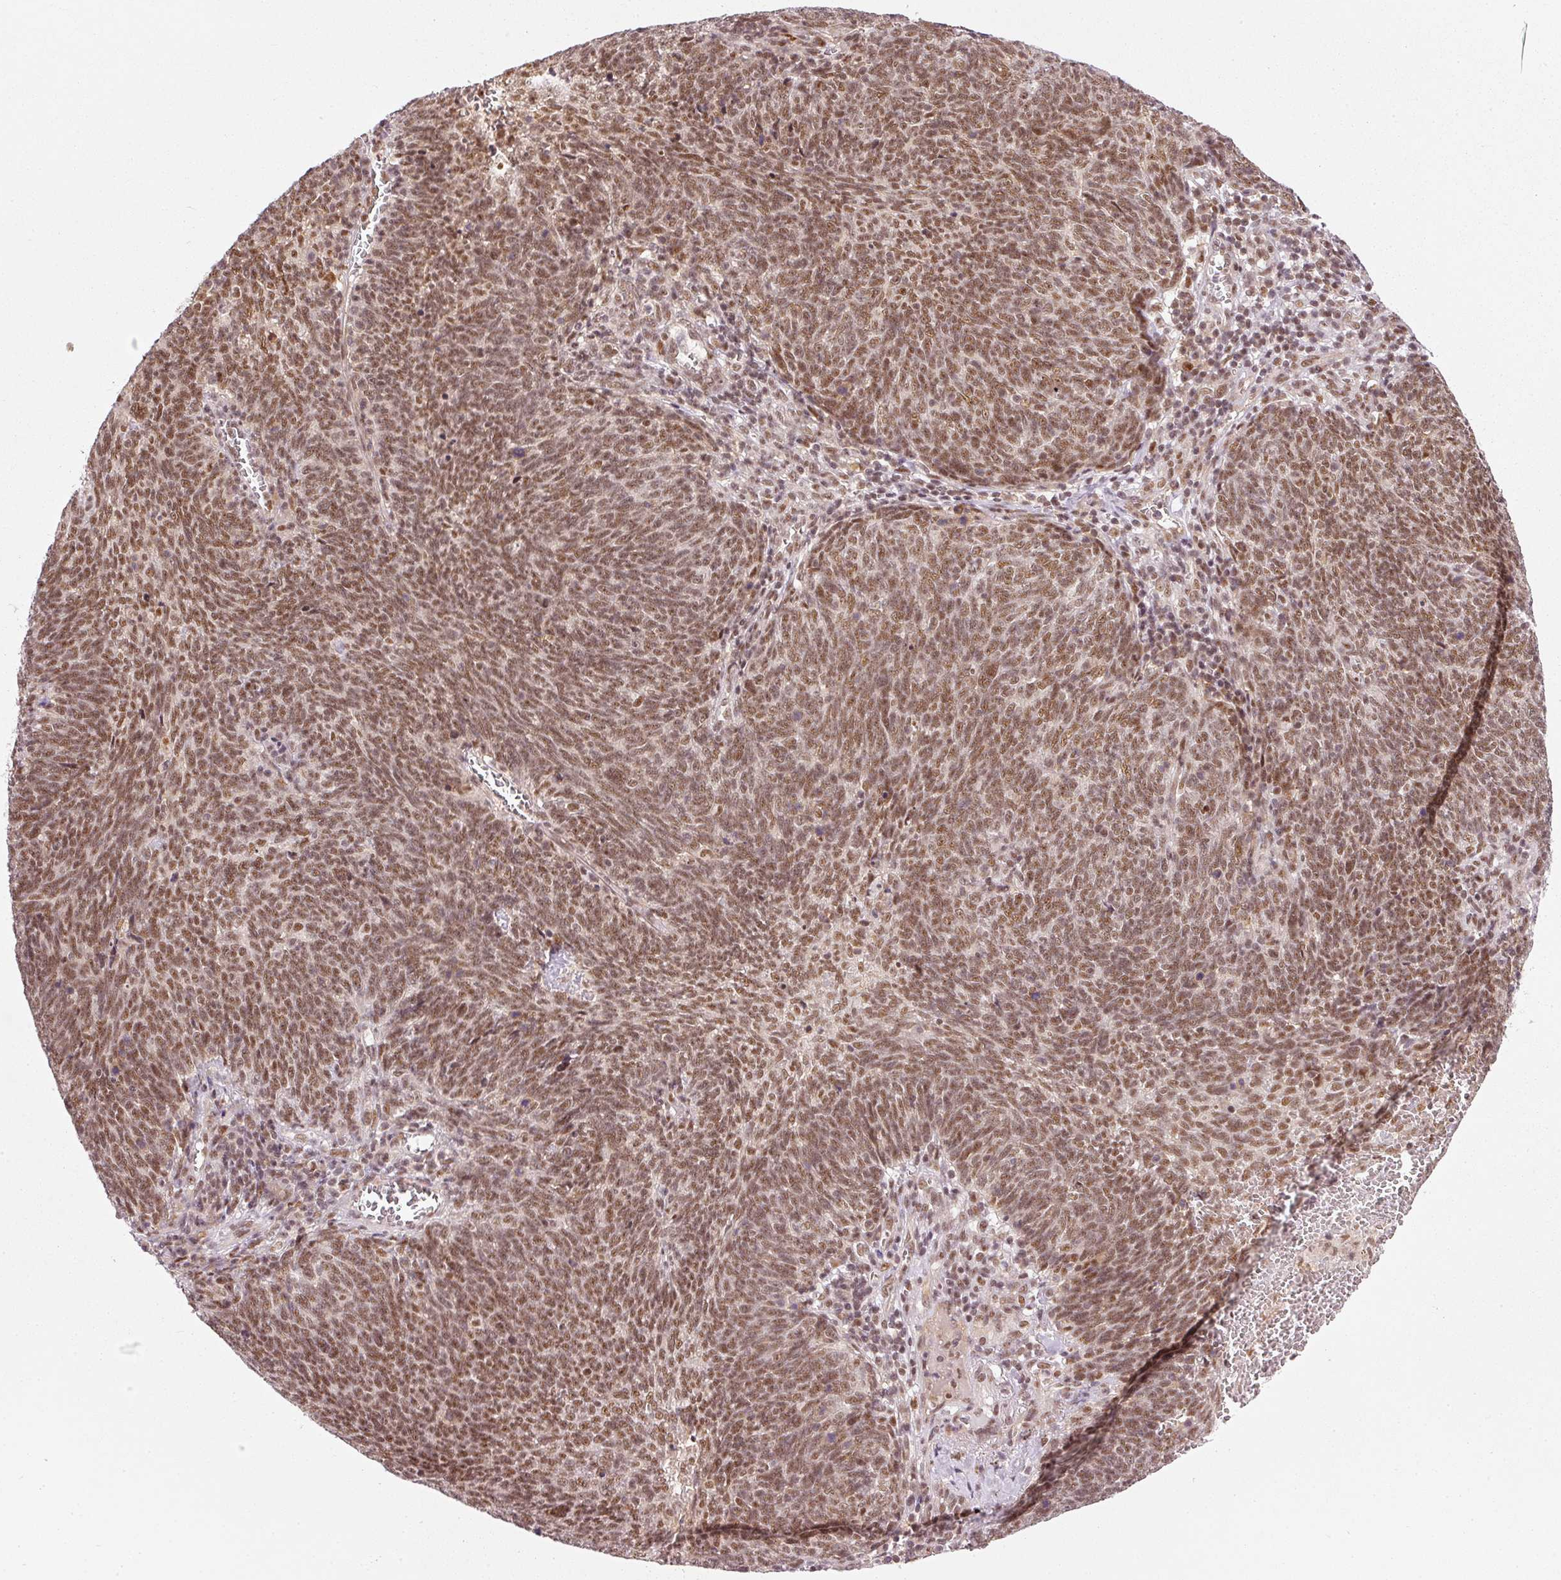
{"staining": {"intensity": "moderate", "quantity": ">75%", "location": "nuclear"}, "tissue": "lung cancer", "cell_type": "Tumor cells", "image_type": "cancer", "snomed": [{"axis": "morphology", "description": "Squamous cell carcinoma, NOS"}, {"axis": "topography", "description": "Lung"}], "caption": "An immunohistochemistry photomicrograph of neoplastic tissue is shown. Protein staining in brown highlights moderate nuclear positivity in squamous cell carcinoma (lung) within tumor cells.", "gene": "THOC6", "patient": {"sex": "female", "age": 72}}